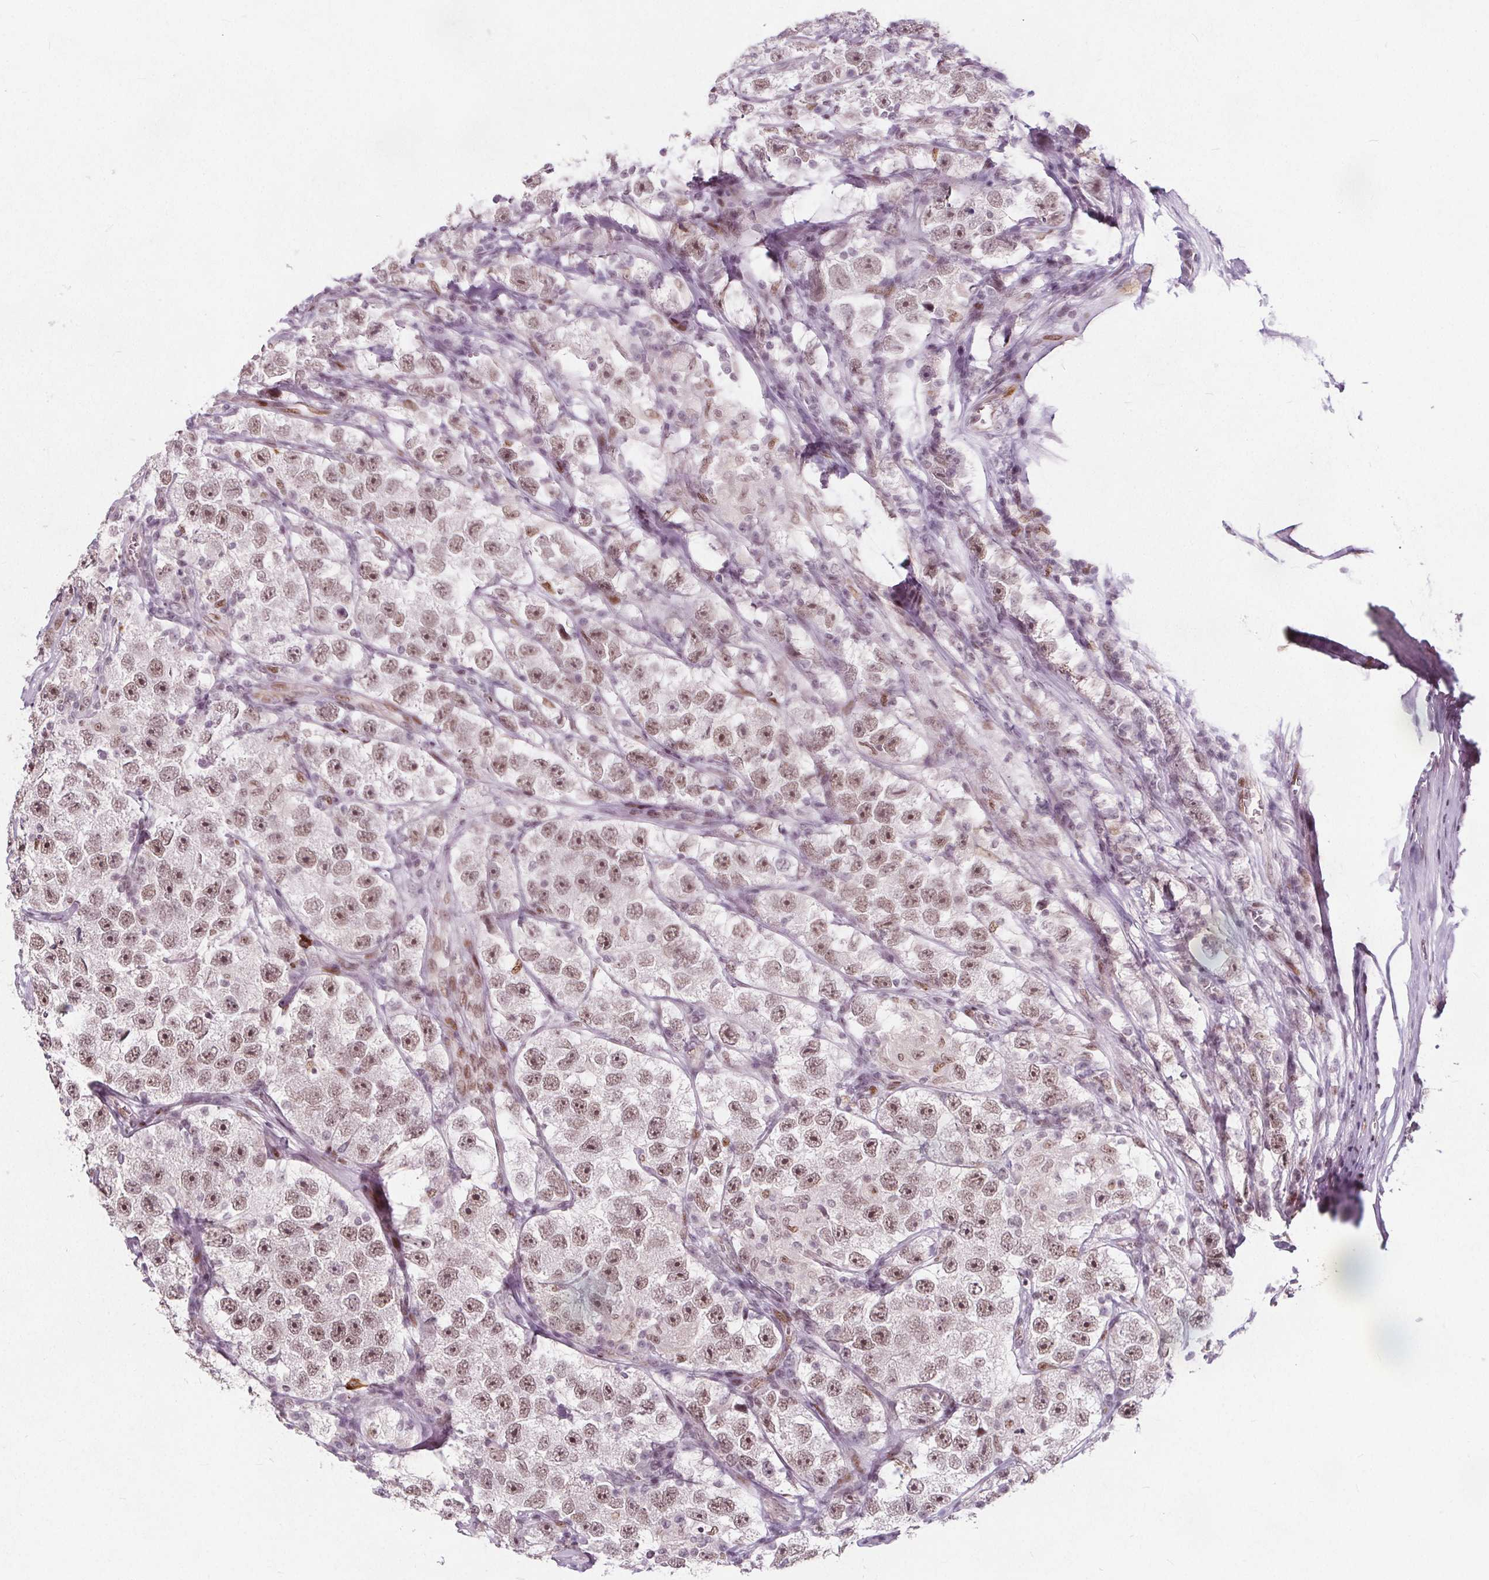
{"staining": {"intensity": "moderate", "quantity": ">75%", "location": "nuclear"}, "tissue": "testis cancer", "cell_type": "Tumor cells", "image_type": "cancer", "snomed": [{"axis": "morphology", "description": "Seminoma, NOS"}, {"axis": "topography", "description": "Testis"}], "caption": "A histopathology image of human testis cancer stained for a protein displays moderate nuclear brown staining in tumor cells.", "gene": "TAF6L", "patient": {"sex": "male", "age": 26}}